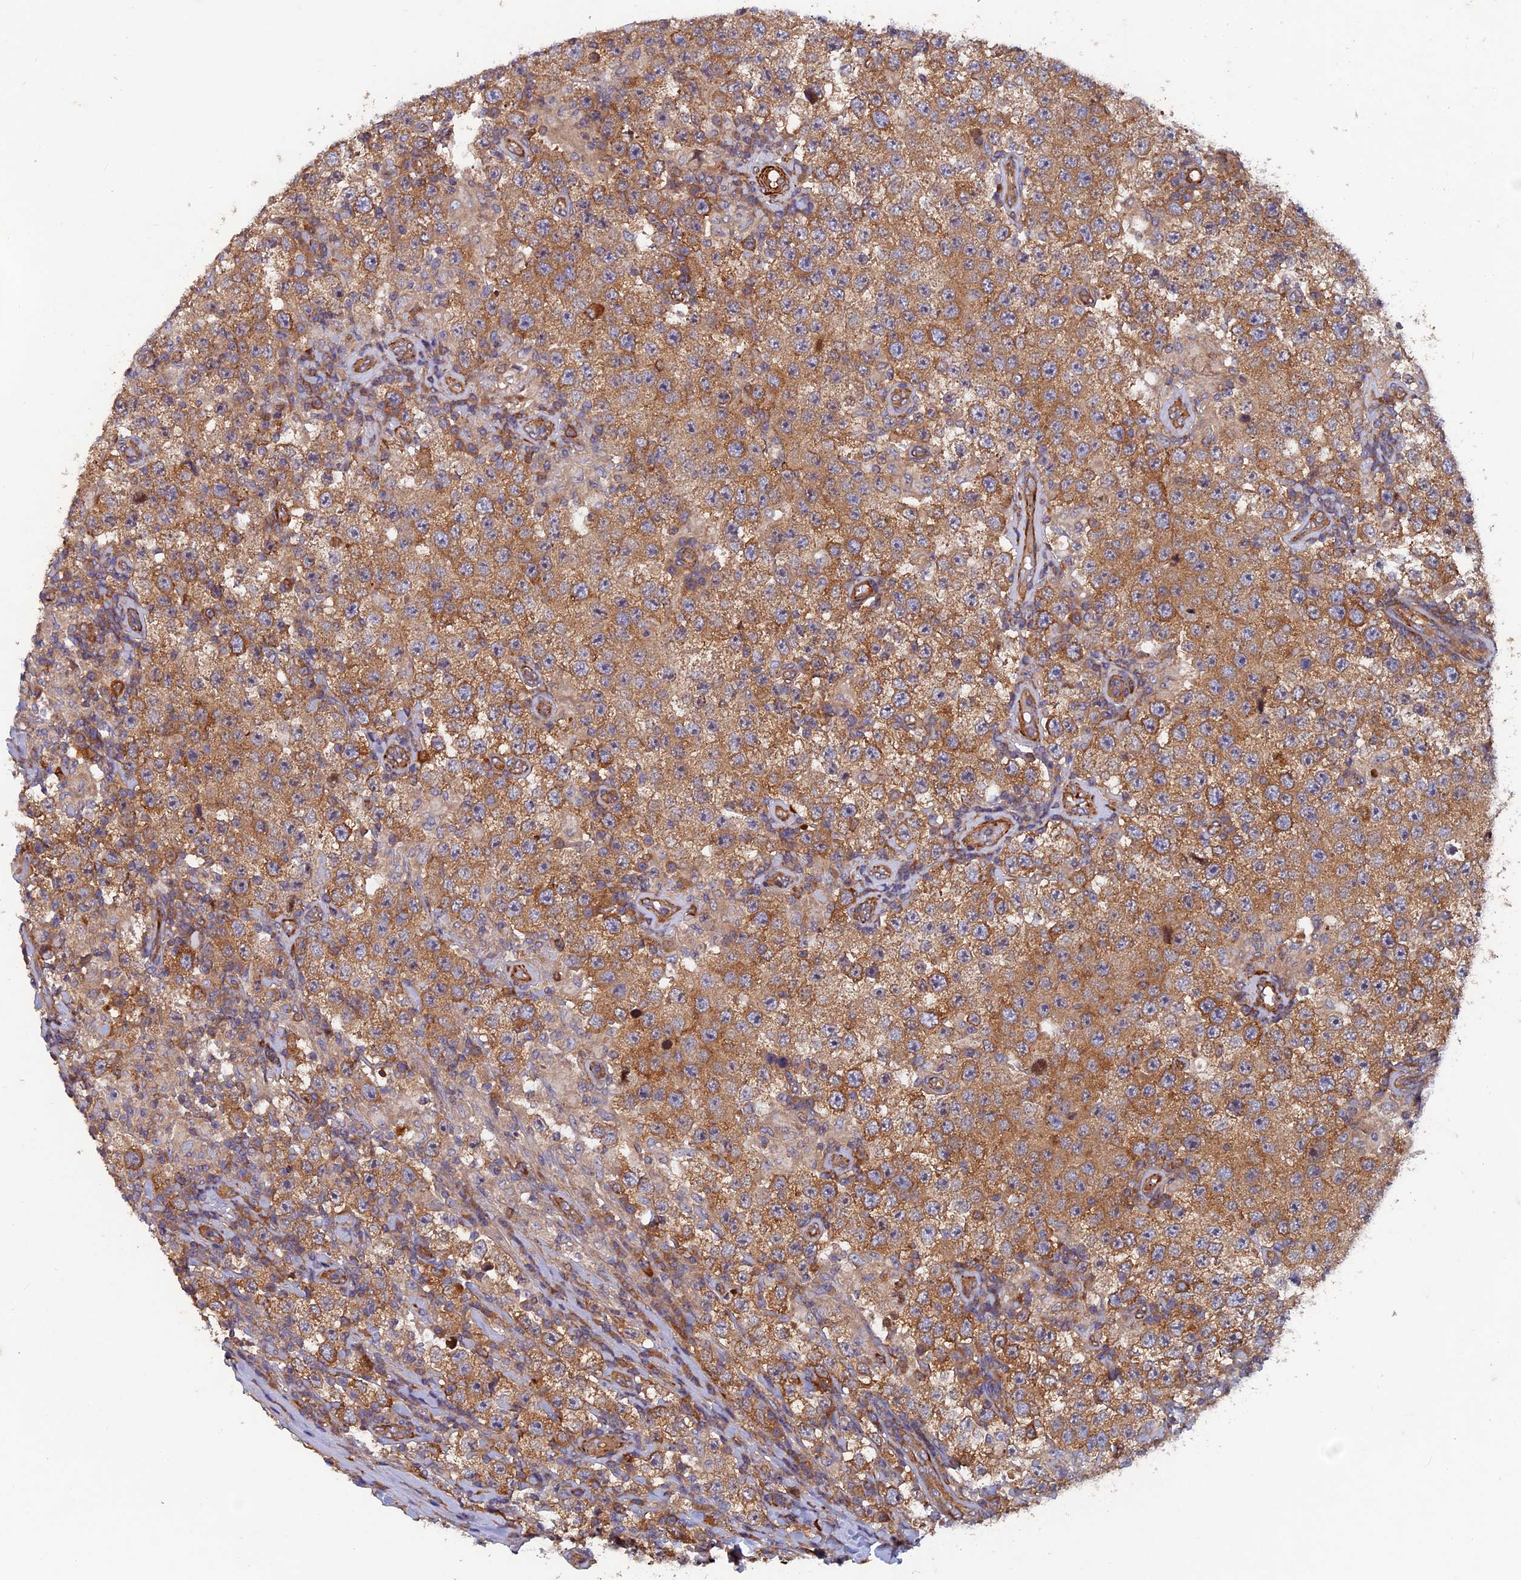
{"staining": {"intensity": "moderate", "quantity": ">75%", "location": "cytoplasmic/membranous"}, "tissue": "testis cancer", "cell_type": "Tumor cells", "image_type": "cancer", "snomed": [{"axis": "morphology", "description": "Normal tissue, NOS"}, {"axis": "morphology", "description": "Urothelial carcinoma, High grade"}, {"axis": "morphology", "description": "Seminoma, NOS"}, {"axis": "morphology", "description": "Carcinoma, Embryonal, NOS"}, {"axis": "topography", "description": "Urinary bladder"}, {"axis": "topography", "description": "Testis"}], "caption": "This micrograph reveals IHC staining of testis cancer, with medium moderate cytoplasmic/membranous positivity in approximately >75% of tumor cells.", "gene": "NCAPG", "patient": {"sex": "male", "age": 41}}